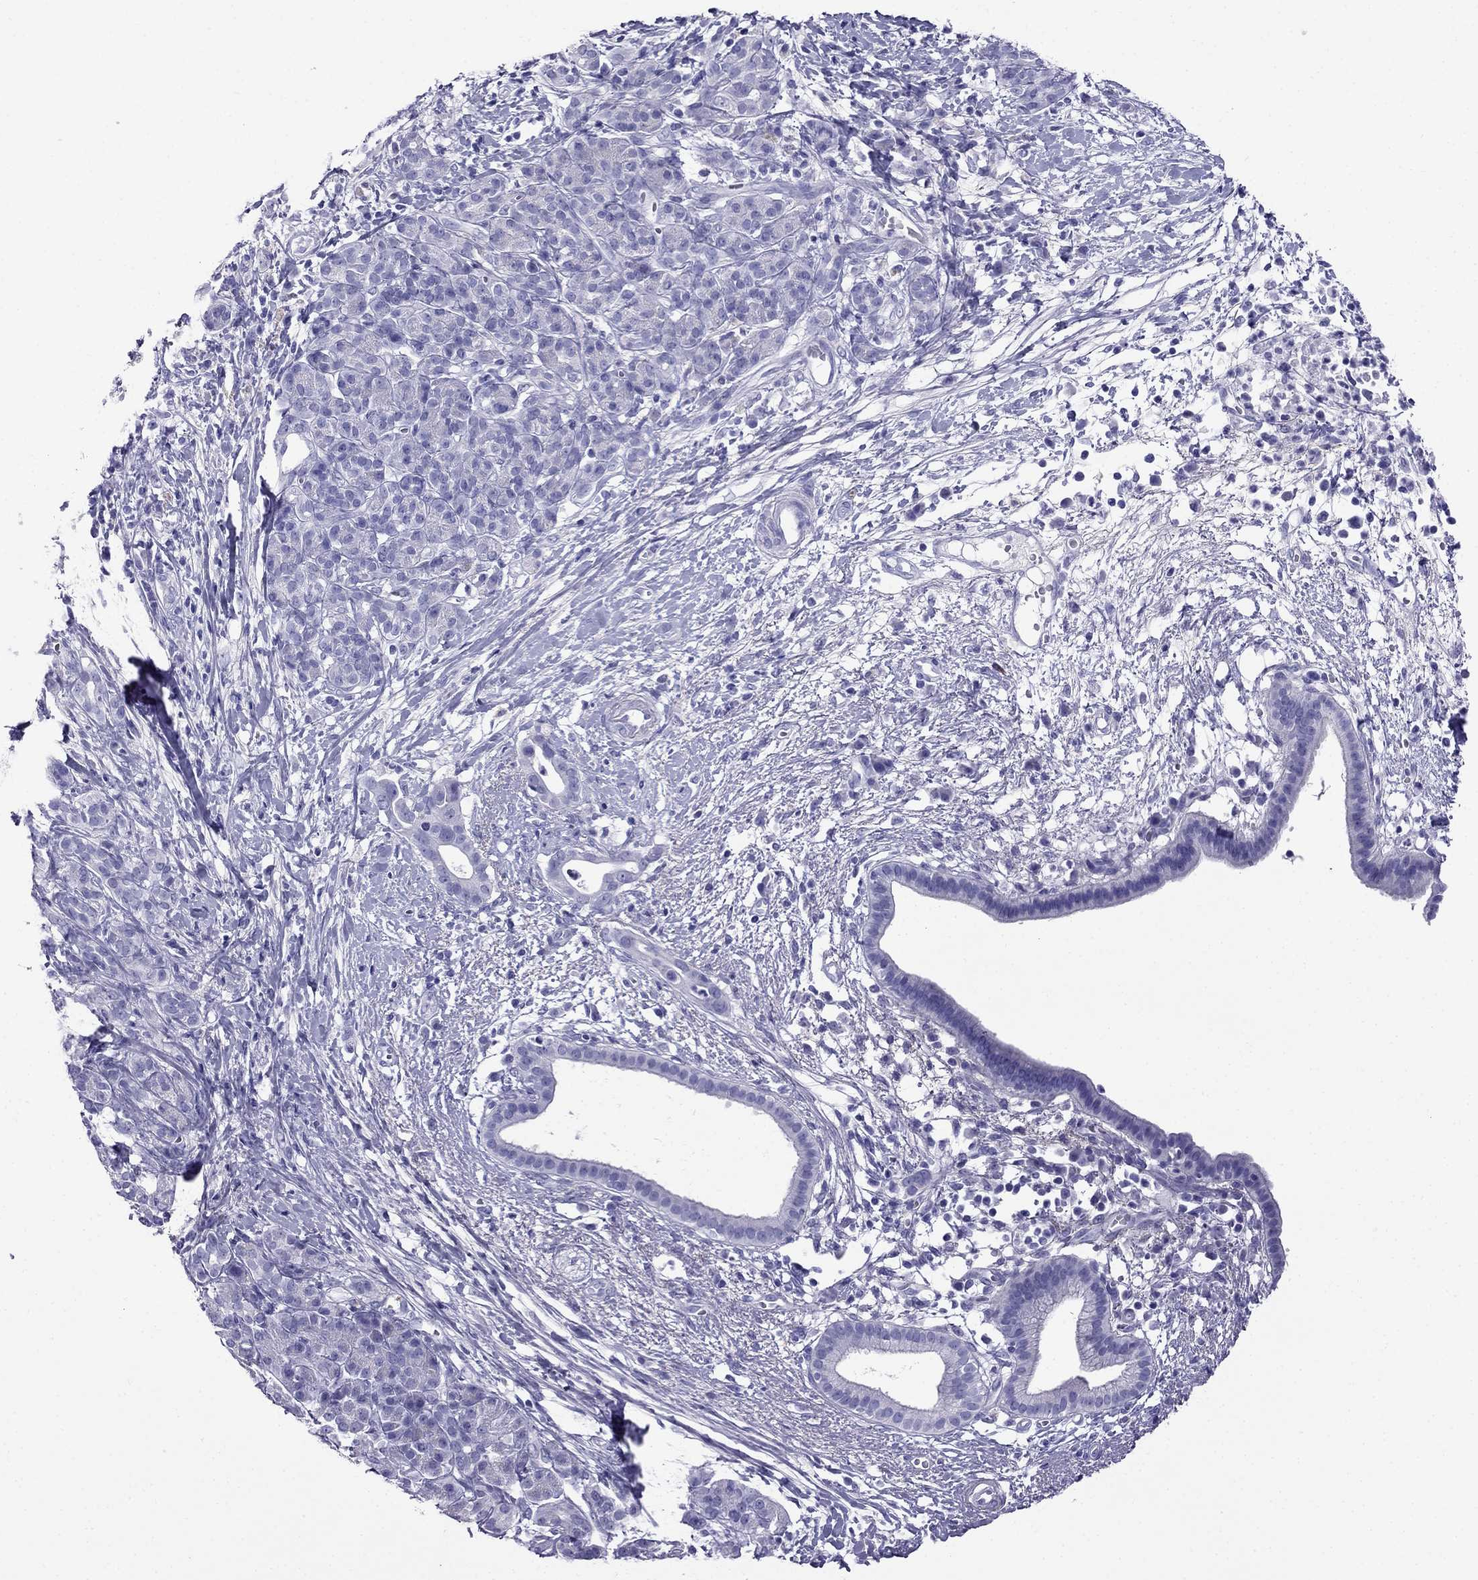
{"staining": {"intensity": "negative", "quantity": "none", "location": "none"}, "tissue": "pancreatic cancer", "cell_type": "Tumor cells", "image_type": "cancer", "snomed": [{"axis": "morphology", "description": "Adenocarcinoma, NOS"}, {"axis": "topography", "description": "Pancreas"}], "caption": "A high-resolution micrograph shows immunohistochemistry staining of adenocarcinoma (pancreatic), which displays no significant expression in tumor cells. (DAB (3,3'-diaminobenzidine) immunohistochemistry (IHC), high magnification).", "gene": "ARR3", "patient": {"sex": "male", "age": 61}}